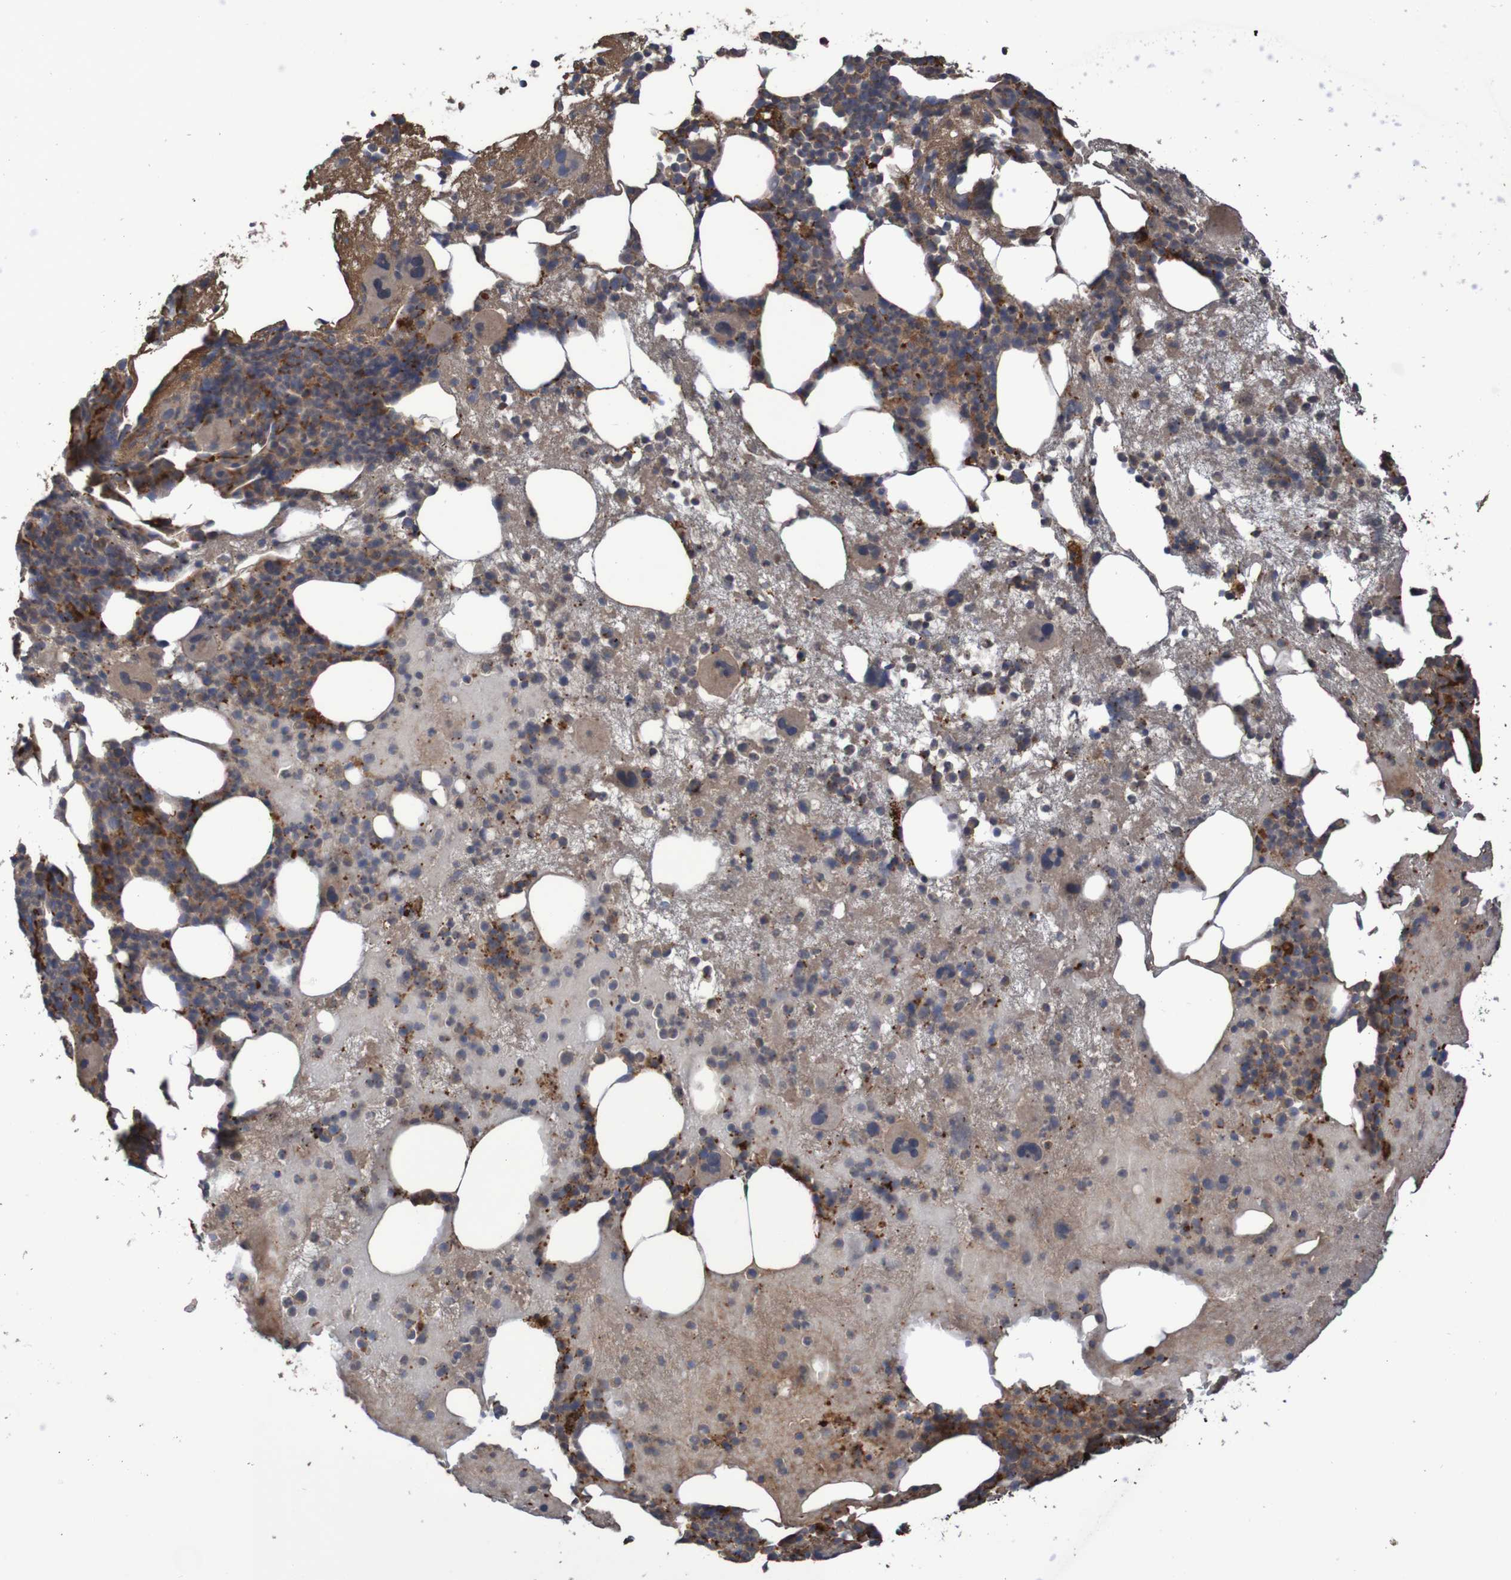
{"staining": {"intensity": "moderate", "quantity": ">75%", "location": "cytoplasmic/membranous"}, "tissue": "bone marrow", "cell_type": "Hematopoietic cells", "image_type": "normal", "snomed": [{"axis": "morphology", "description": "Normal tissue, NOS"}, {"axis": "morphology", "description": "Inflammation, NOS"}, {"axis": "topography", "description": "Bone marrow"}], "caption": "IHC of normal human bone marrow reveals medium levels of moderate cytoplasmic/membranous staining in approximately >75% of hematopoietic cells.", "gene": "PHYH", "patient": {"sex": "male", "age": 43}}